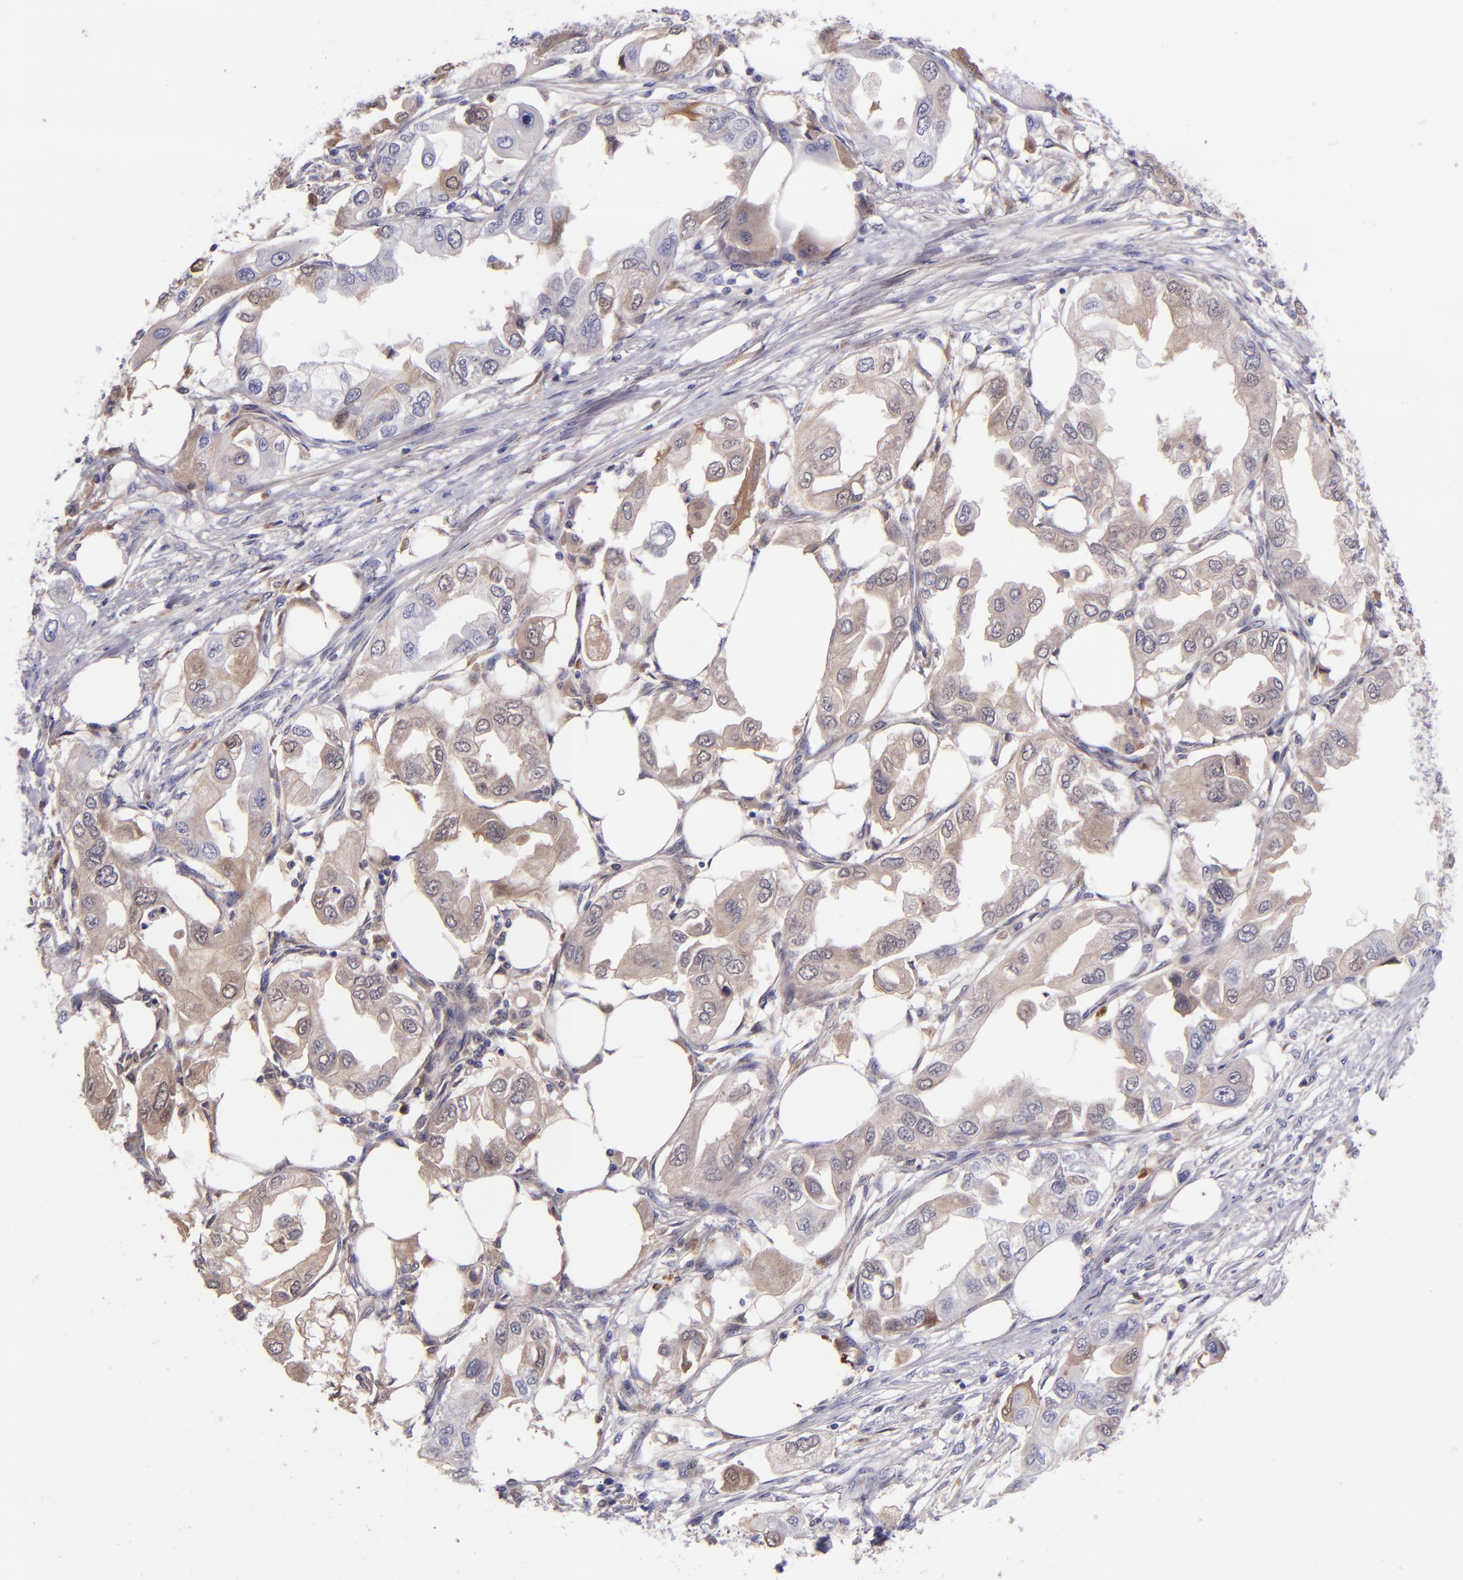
{"staining": {"intensity": "weak", "quantity": "25%-75%", "location": "cytoplasmic/membranous"}, "tissue": "endometrial cancer", "cell_type": "Tumor cells", "image_type": "cancer", "snomed": [{"axis": "morphology", "description": "Adenocarcinoma, NOS"}, {"axis": "topography", "description": "Endometrium"}], "caption": "A high-resolution photomicrograph shows IHC staining of endometrial cancer, which reveals weak cytoplasmic/membranous expression in approximately 25%-75% of tumor cells.", "gene": "KNG1", "patient": {"sex": "female", "age": 67}}